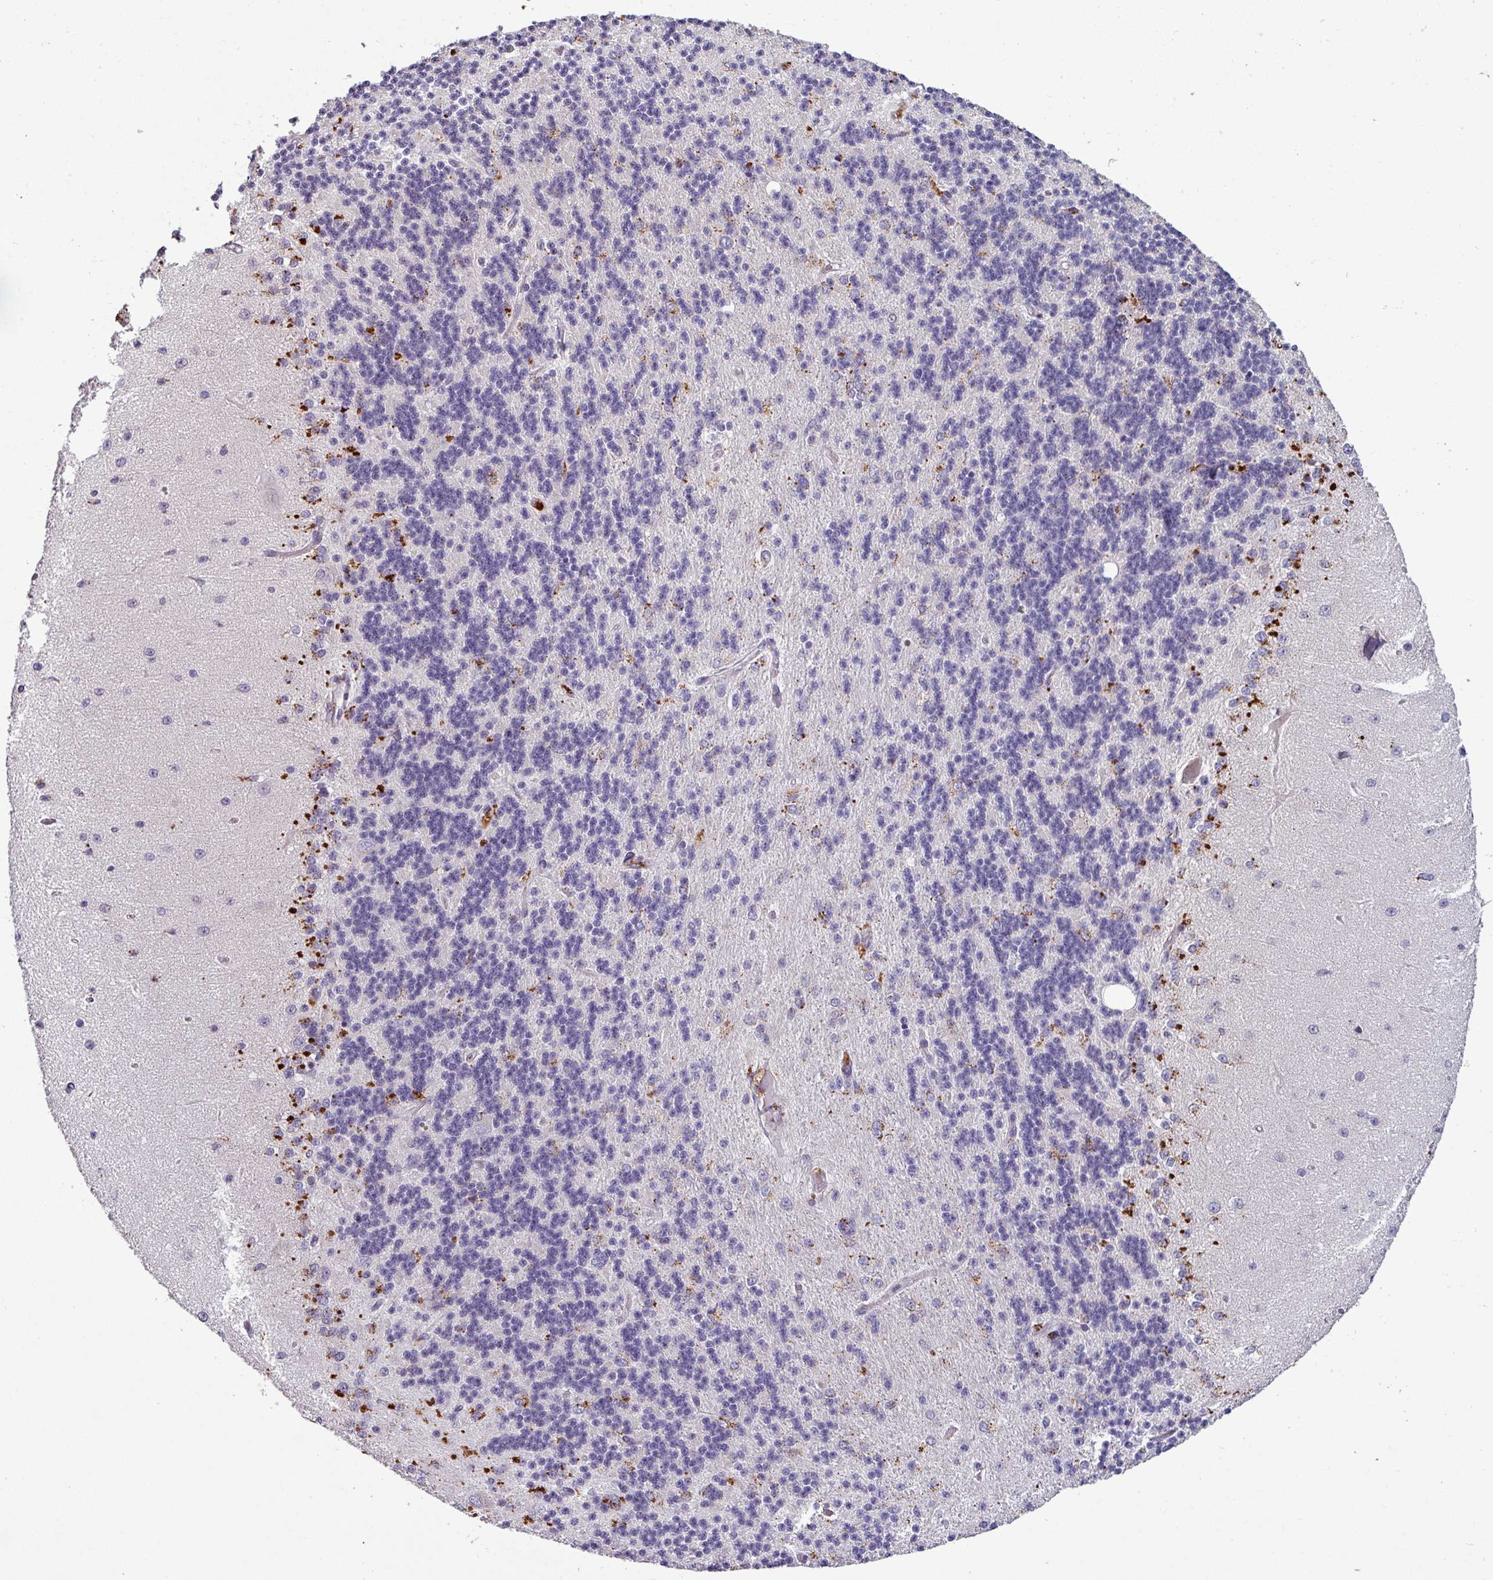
{"staining": {"intensity": "negative", "quantity": "none", "location": "none"}, "tissue": "cerebellum", "cell_type": "Cells in granular layer", "image_type": "normal", "snomed": [{"axis": "morphology", "description": "Normal tissue, NOS"}, {"axis": "topography", "description": "Cerebellum"}], "caption": "The image reveals no significant positivity in cells in granular layer of cerebellum.", "gene": "TMEFF1", "patient": {"sex": "female", "age": 29}}